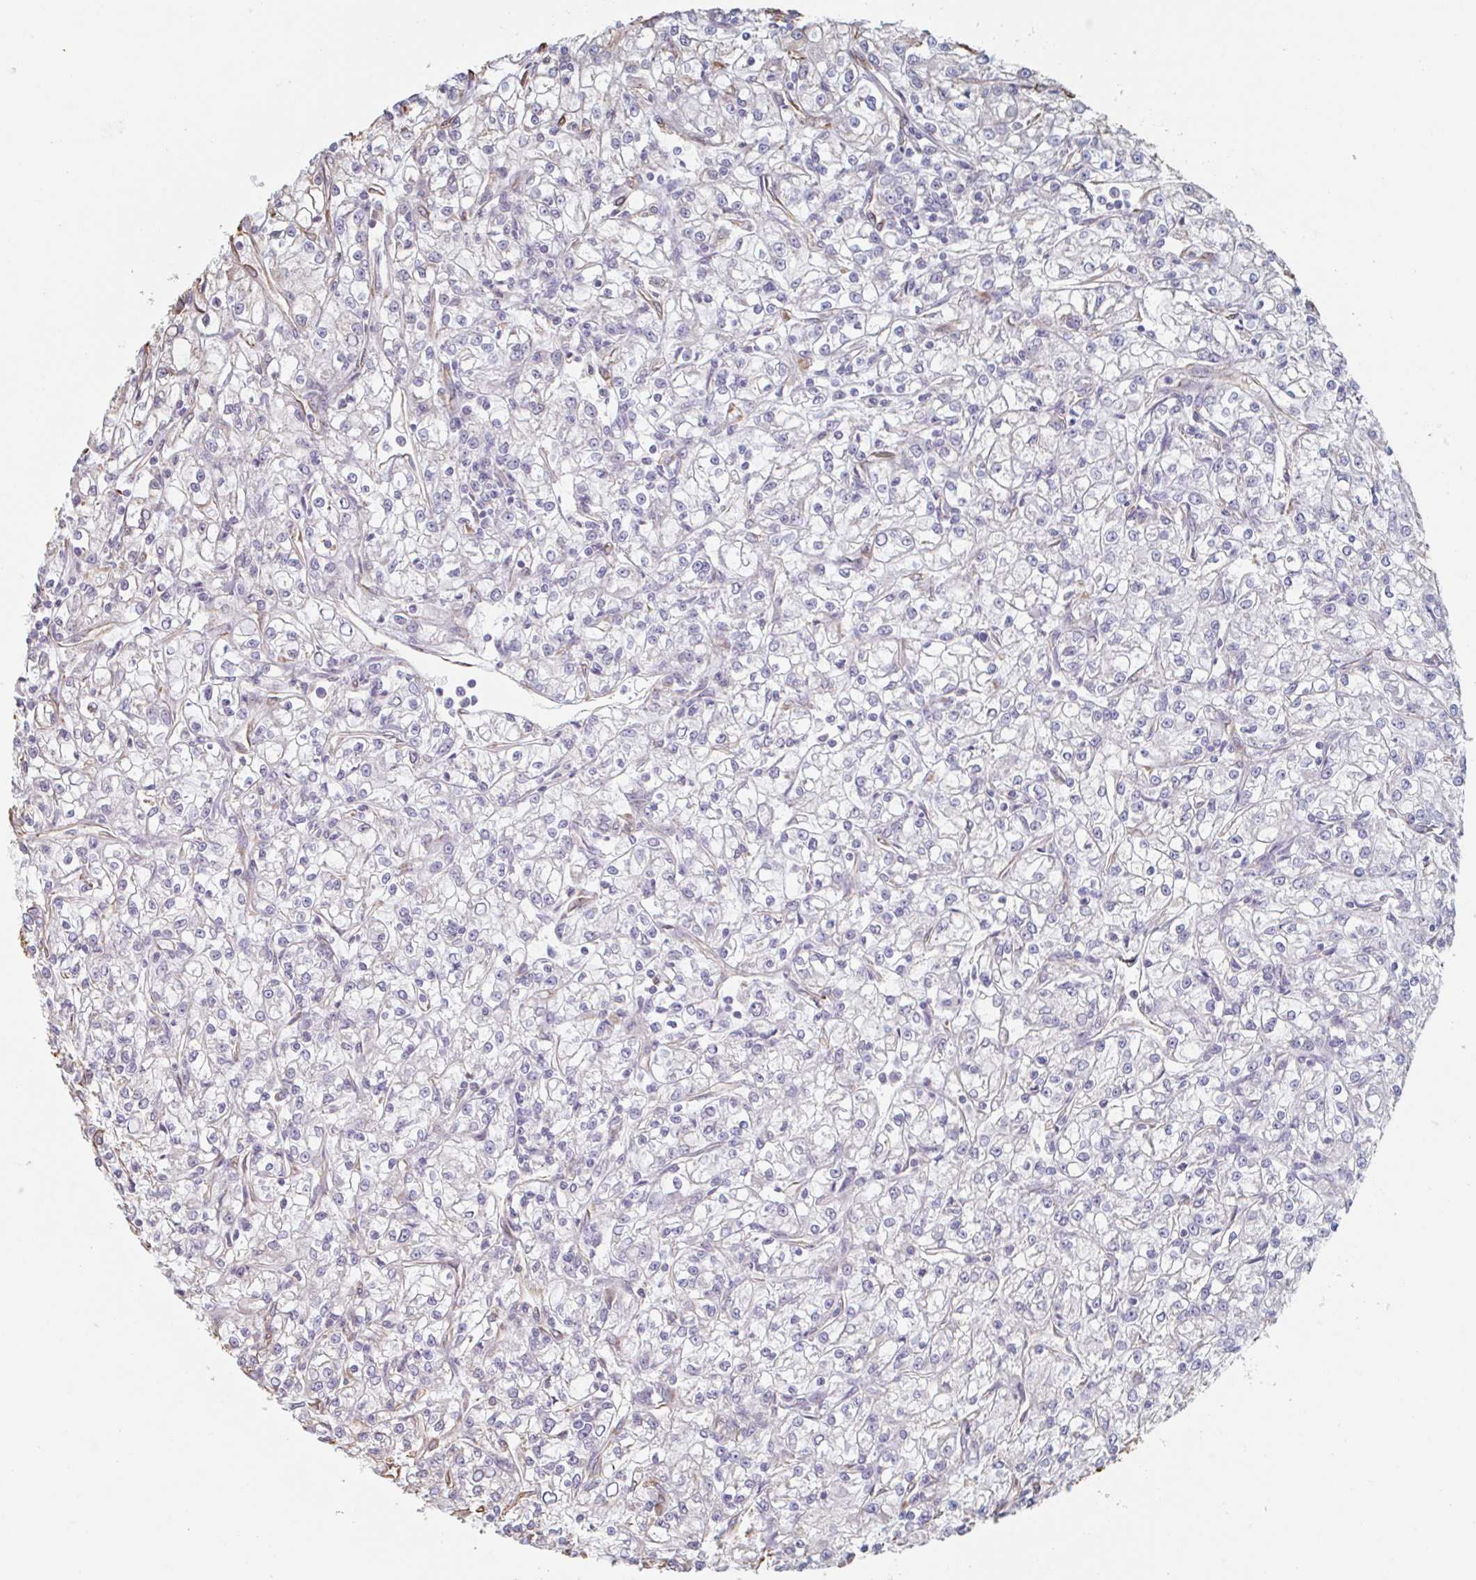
{"staining": {"intensity": "negative", "quantity": "none", "location": "none"}, "tissue": "renal cancer", "cell_type": "Tumor cells", "image_type": "cancer", "snomed": [{"axis": "morphology", "description": "Adenocarcinoma, NOS"}, {"axis": "topography", "description": "Kidney"}], "caption": "An image of human renal cancer (adenocarcinoma) is negative for staining in tumor cells. Brightfield microscopy of immunohistochemistry stained with DAB (brown) and hematoxylin (blue), captured at high magnification.", "gene": "RAB5IF", "patient": {"sex": "female", "age": 59}}